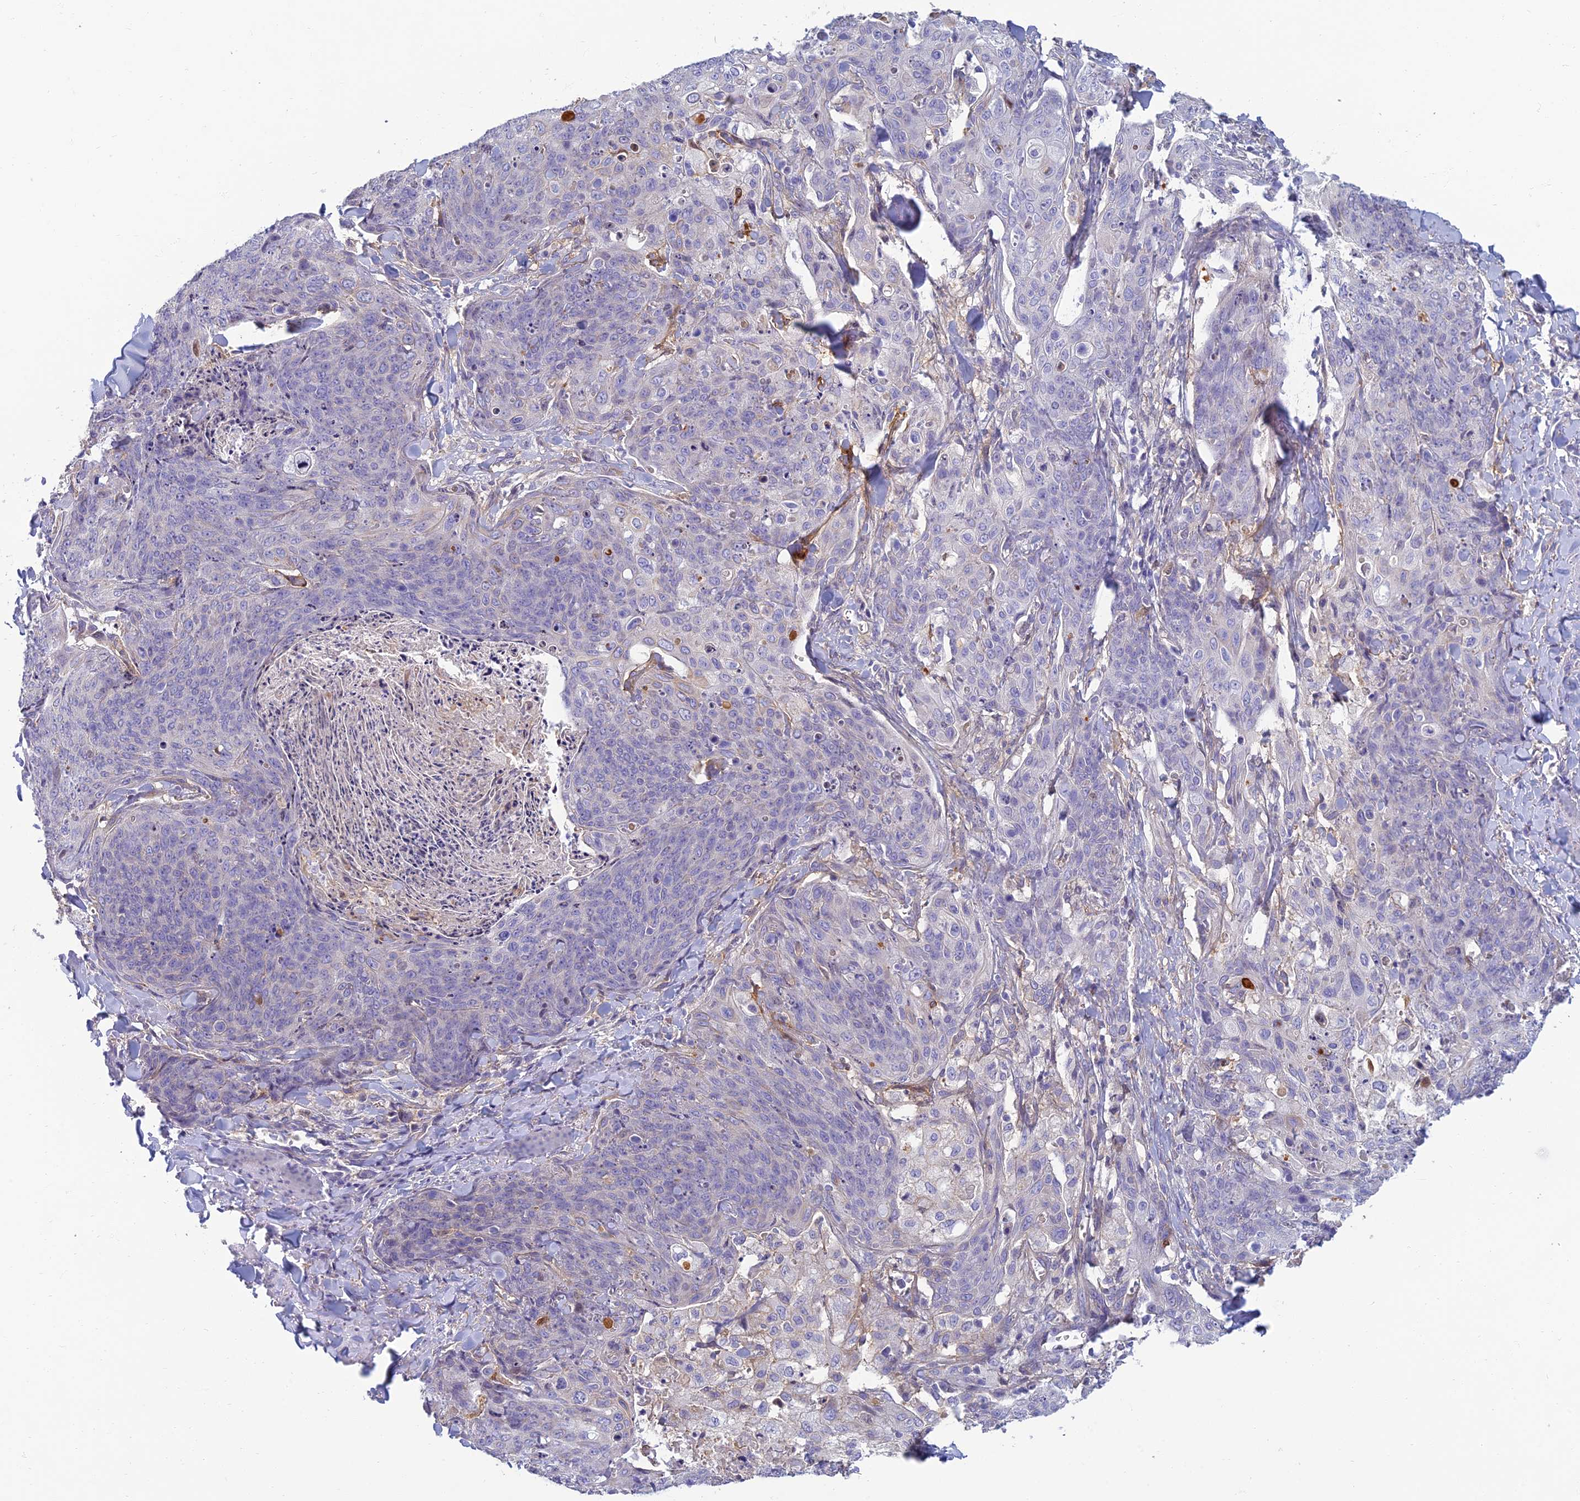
{"staining": {"intensity": "negative", "quantity": "none", "location": "none"}, "tissue": "skin cancer", "cell_type": "Tumor cells", "image_type": "cancer", "snomed": [{"axis": "morphology", "description": "Squamous cell carcinoma, NOS"}, {"axis": "topography", "description": "Skin"}, {"axis": "topography", "description": "Vulva"}], "caption": "Immunohistochemistry photomicrograph of skin cancer (squamous cell carcinoma) stained for a protein (brown), which reveals no expression in tumor cells.", "gene": "NEURL1", "patient": {"sex": "female", "age": 85}}